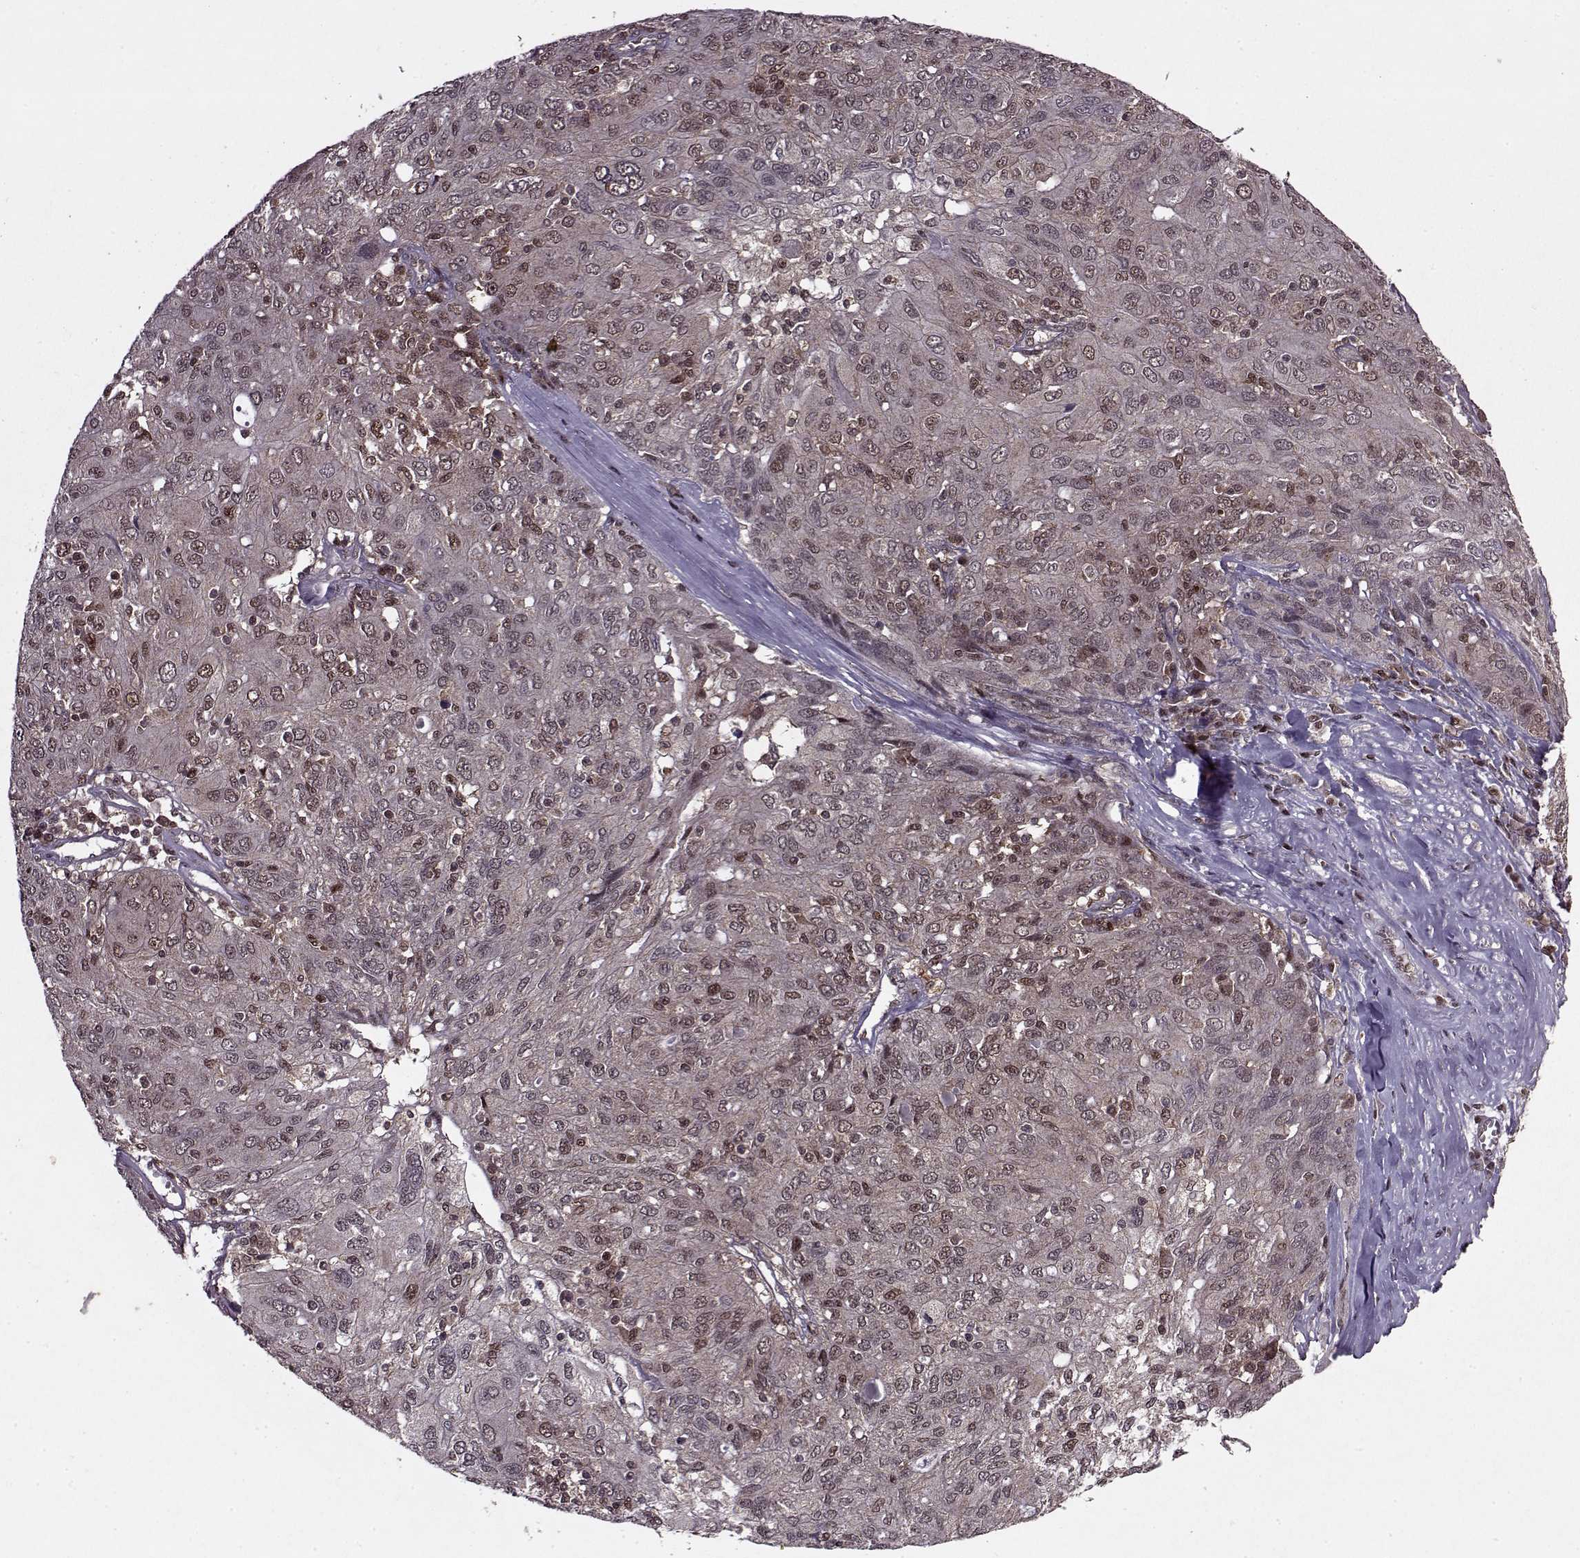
{"staining": {"intensity": "weak", "quantity": "<25%", "location": "nuclear"}, "tissue": "ovarian cancer", "cell_type": "Tumor cells", "image_type": "cancer", "snomed": [{"axis": "morphology", "description": "Carcinoma, endometroid"}, {"axis": "topography", "description": "Ovary"}], "caption": "Ovarian cancer (endometroid carcinoma) was stained to show a protein in brown. There is no significant staining in tumor cells.", "gene": "PSMA7", "patient": {"sex": "female", "age": 50}}